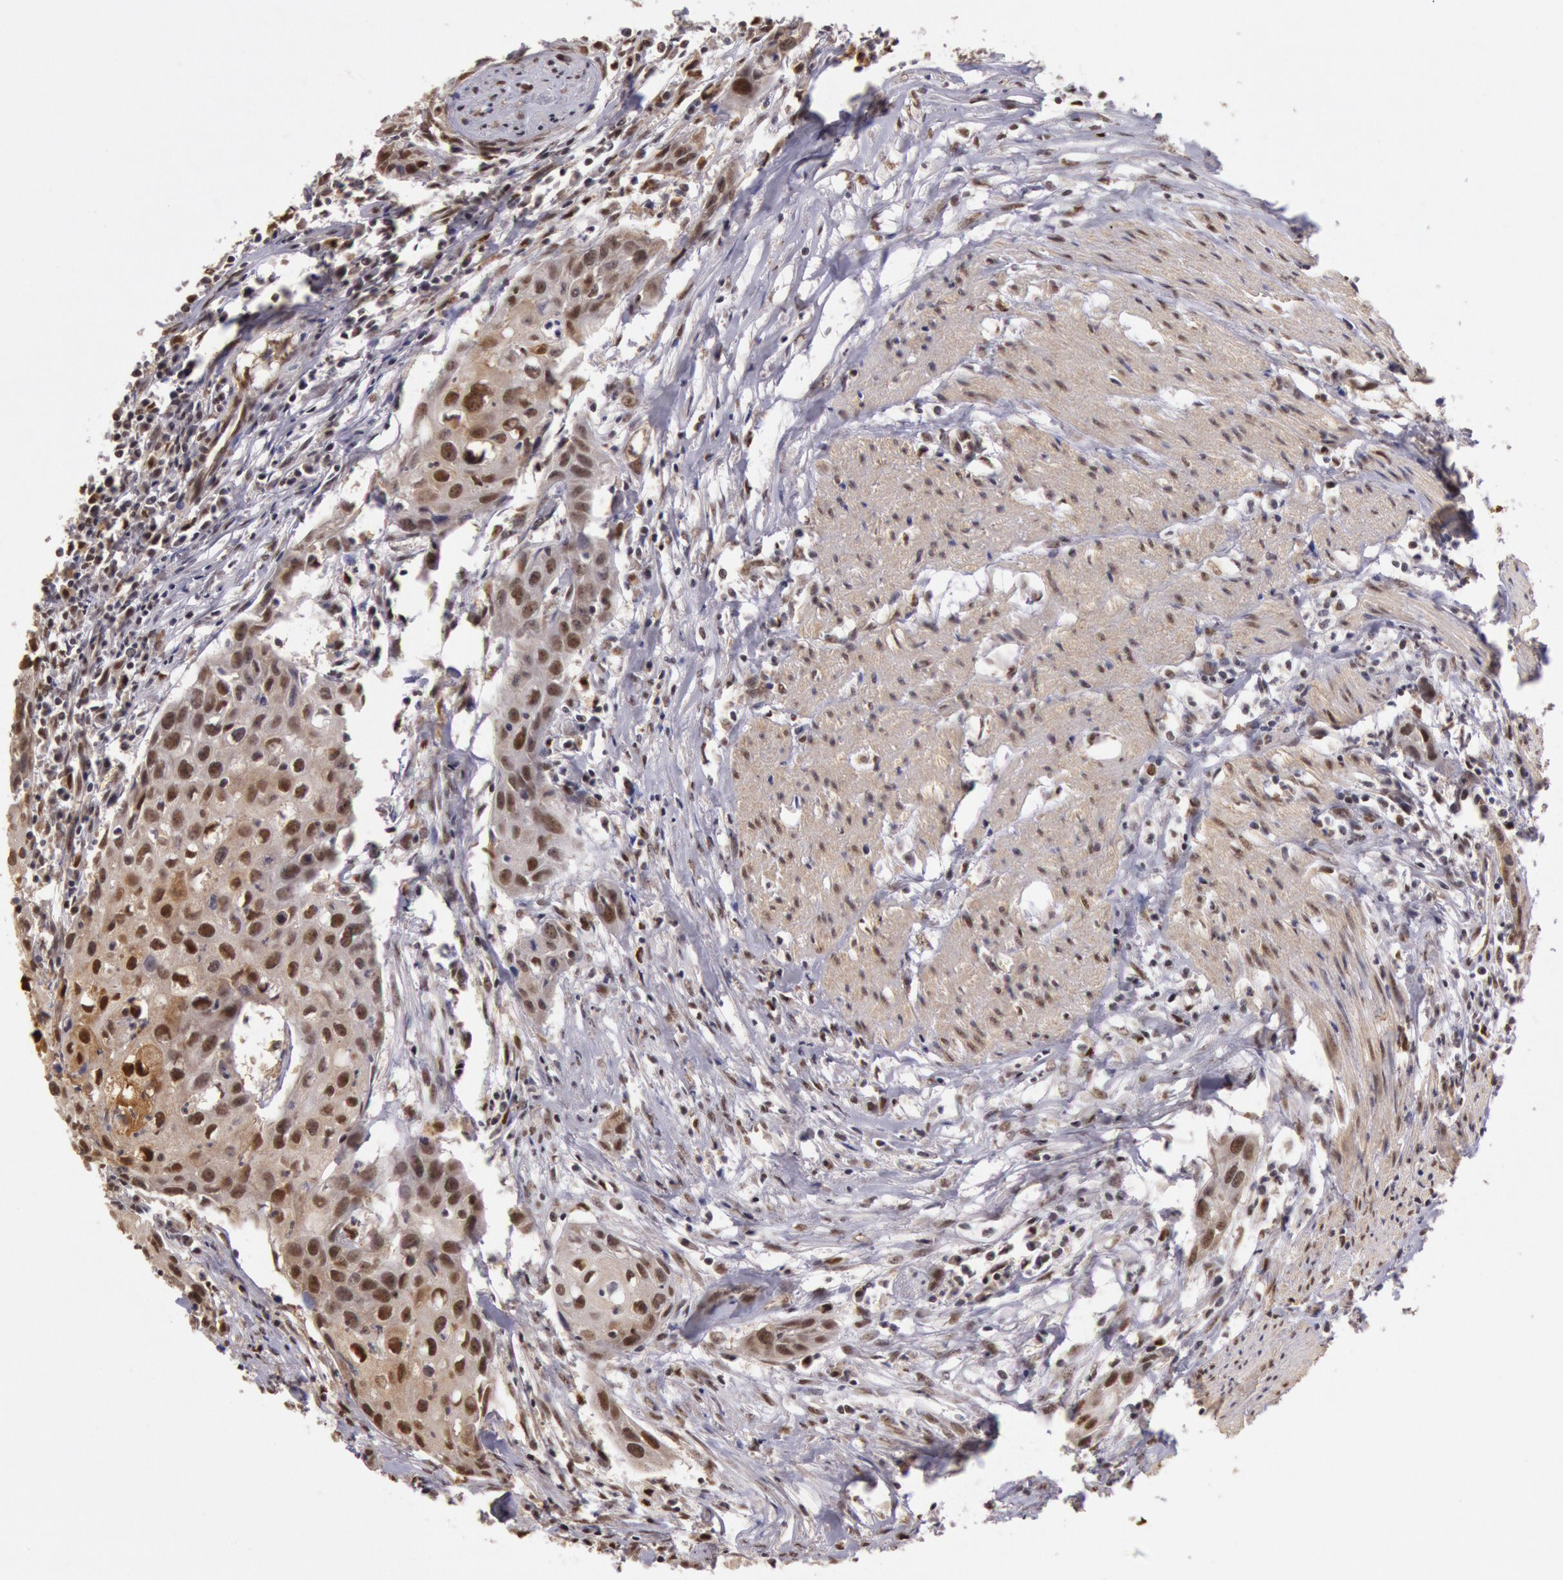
{"staining": {"intensity": "moderate", "quantity": "25%-75%", "location": "nuclear"}, "tissue": "urothelial cancer", "cell_type": "Tumor cells", "image_type": "cancer", "snomed": [{"axis": "morphology", "description": "Urothelial carcinoma, High grade"}, {"axis": "topography", "description": "Urinary bladder"}], "caption": "The image reveals a brown stain indicating the presence of a protein in the nuclear of tumor cells in urothelial cancer. Using DAB (3,3'-diaminobenzidine) (brown) and hematoxylin (blue) stains, captured at high magnification using brightfield microscopy.", "gene": "LIG4", "patient": {"sex": "male", "age": 54}}